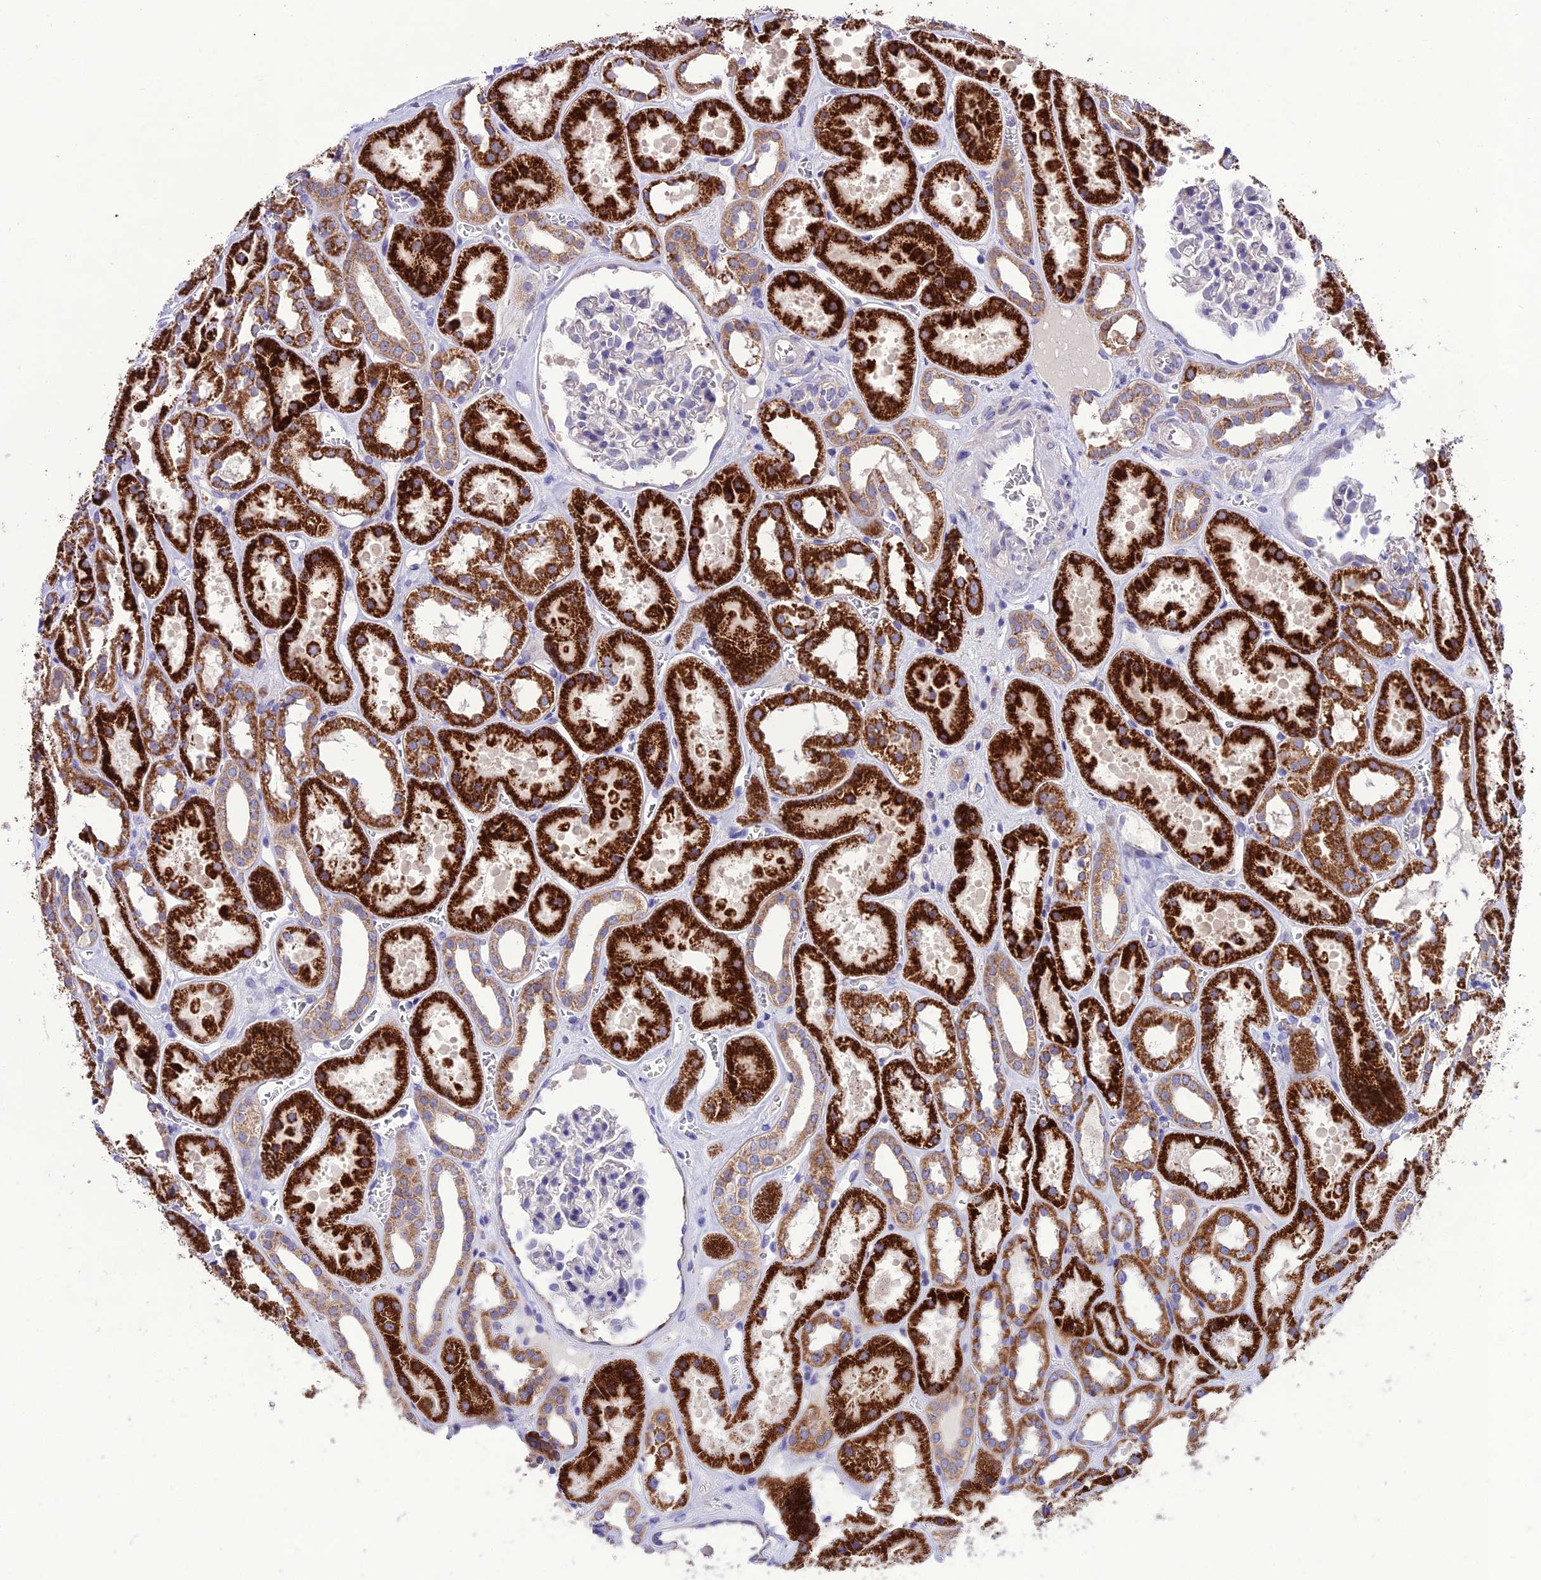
{"staining": {"intensity": "negative", "quantity": "none", "location": "none"}, "tissue": "kidney", "cell_type": "Cells in glomeruli", "image_type": "normal", "snomed": [{"axis": "morphology", "description": "Normal tissue, NOS"}, {"axis": "topography", "description": "Kidney"}], "caption": "Photomicrograph shows no protein positivity in cells in glomeruli of benign kidney.", "gene": "HOGA1", "patient": {"sex": "female", "age": 41}}